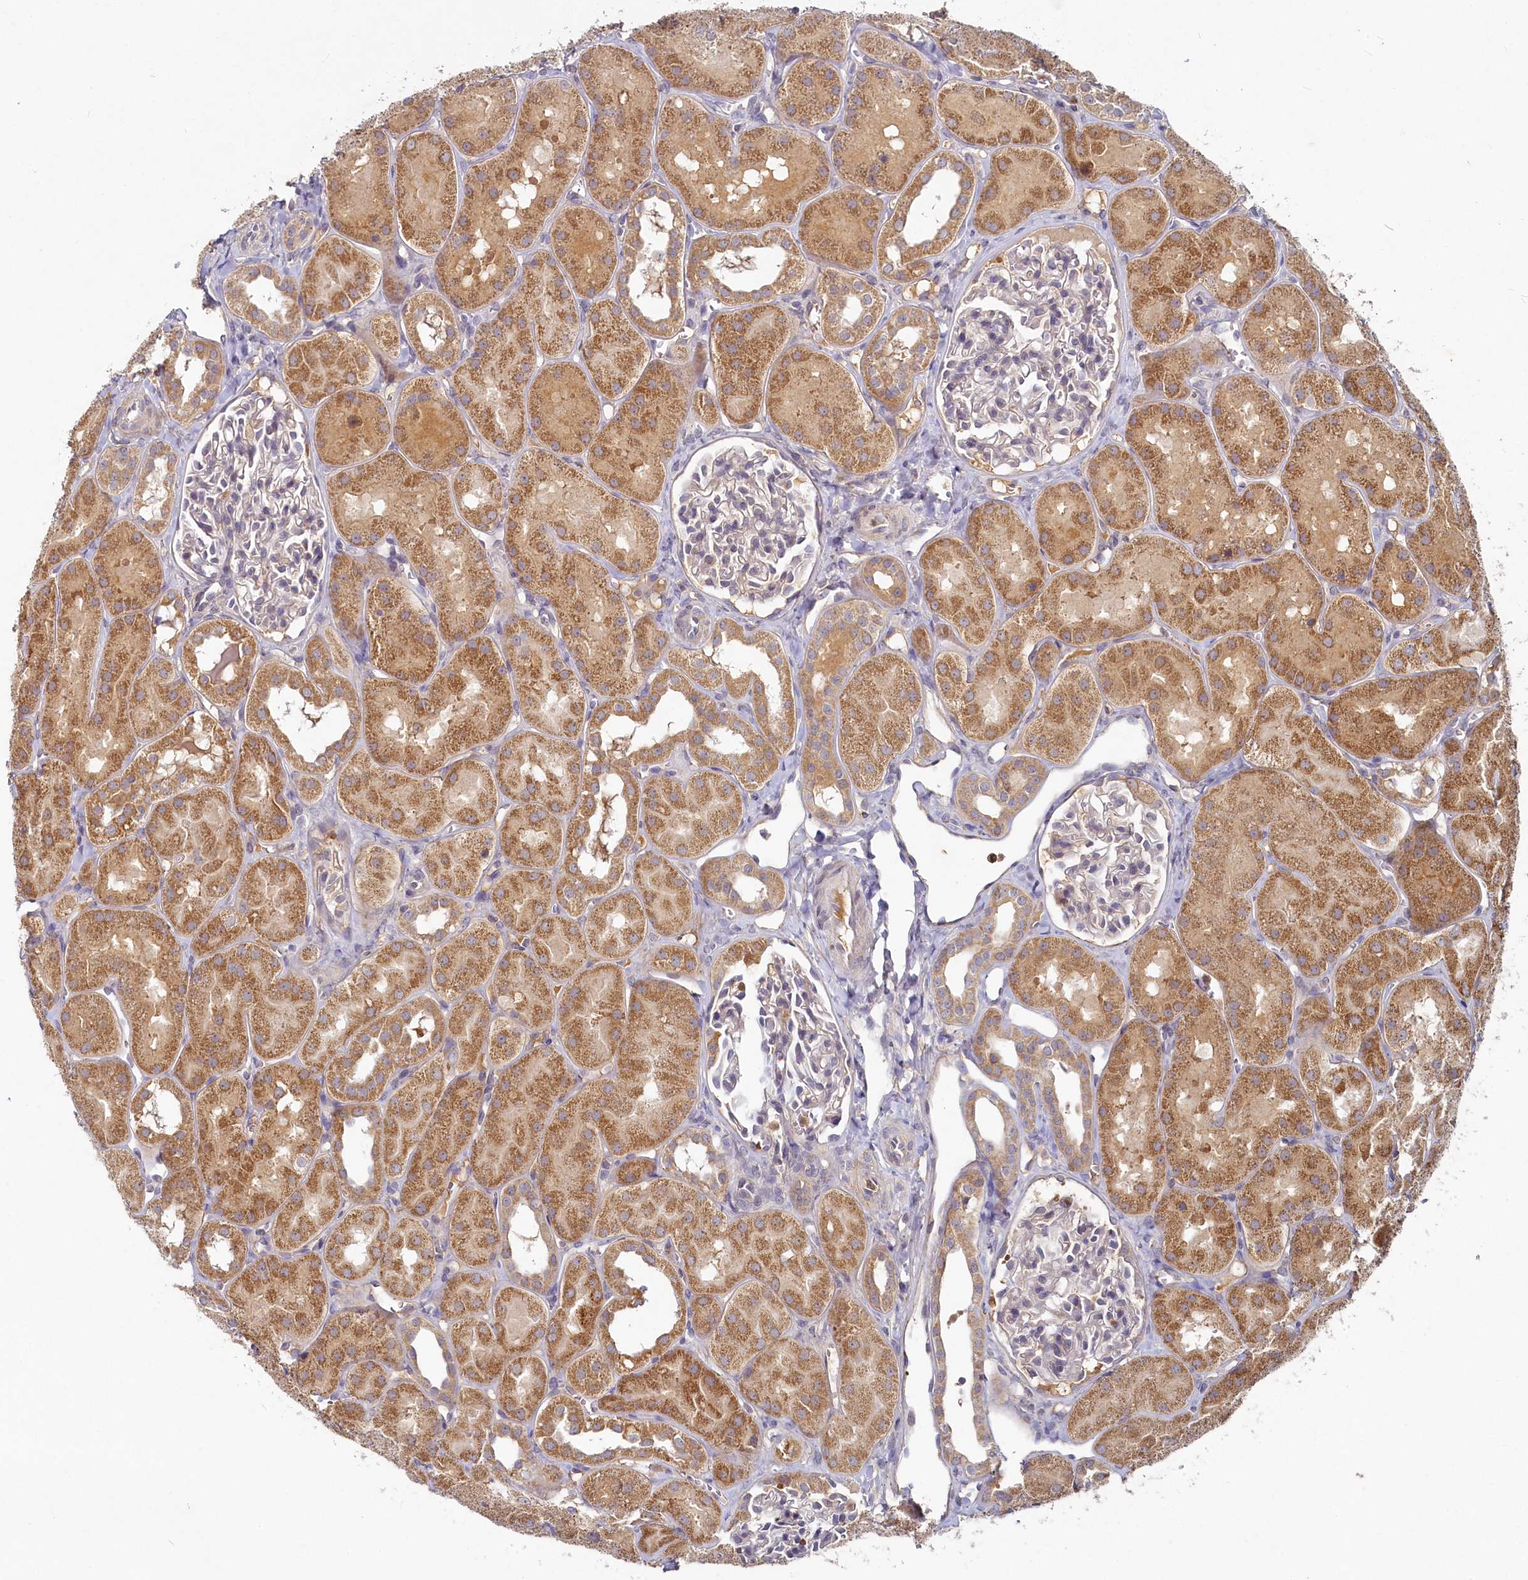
{"staining": {"intensity": "negative", "quantity": "none", "location": "none"}, "tissue": "kidney", "cell_type": "Cells in glomeruli", "image_type": "normal", "snomed": [{"axis": "morphology", "description": "Normal tissue, NOS"}, {"axis": "topography", "description": "Kidney"}, {"axis": "topography", "description": "Urinary bladder"}], "caption": "Immunohistochemical staining of benign kidney reveals no significant positivity in cells in glomeruli. Nuclei are stained in blue.", "gene": "HERC3", "patient": {"sex": "male", "age": 16}}